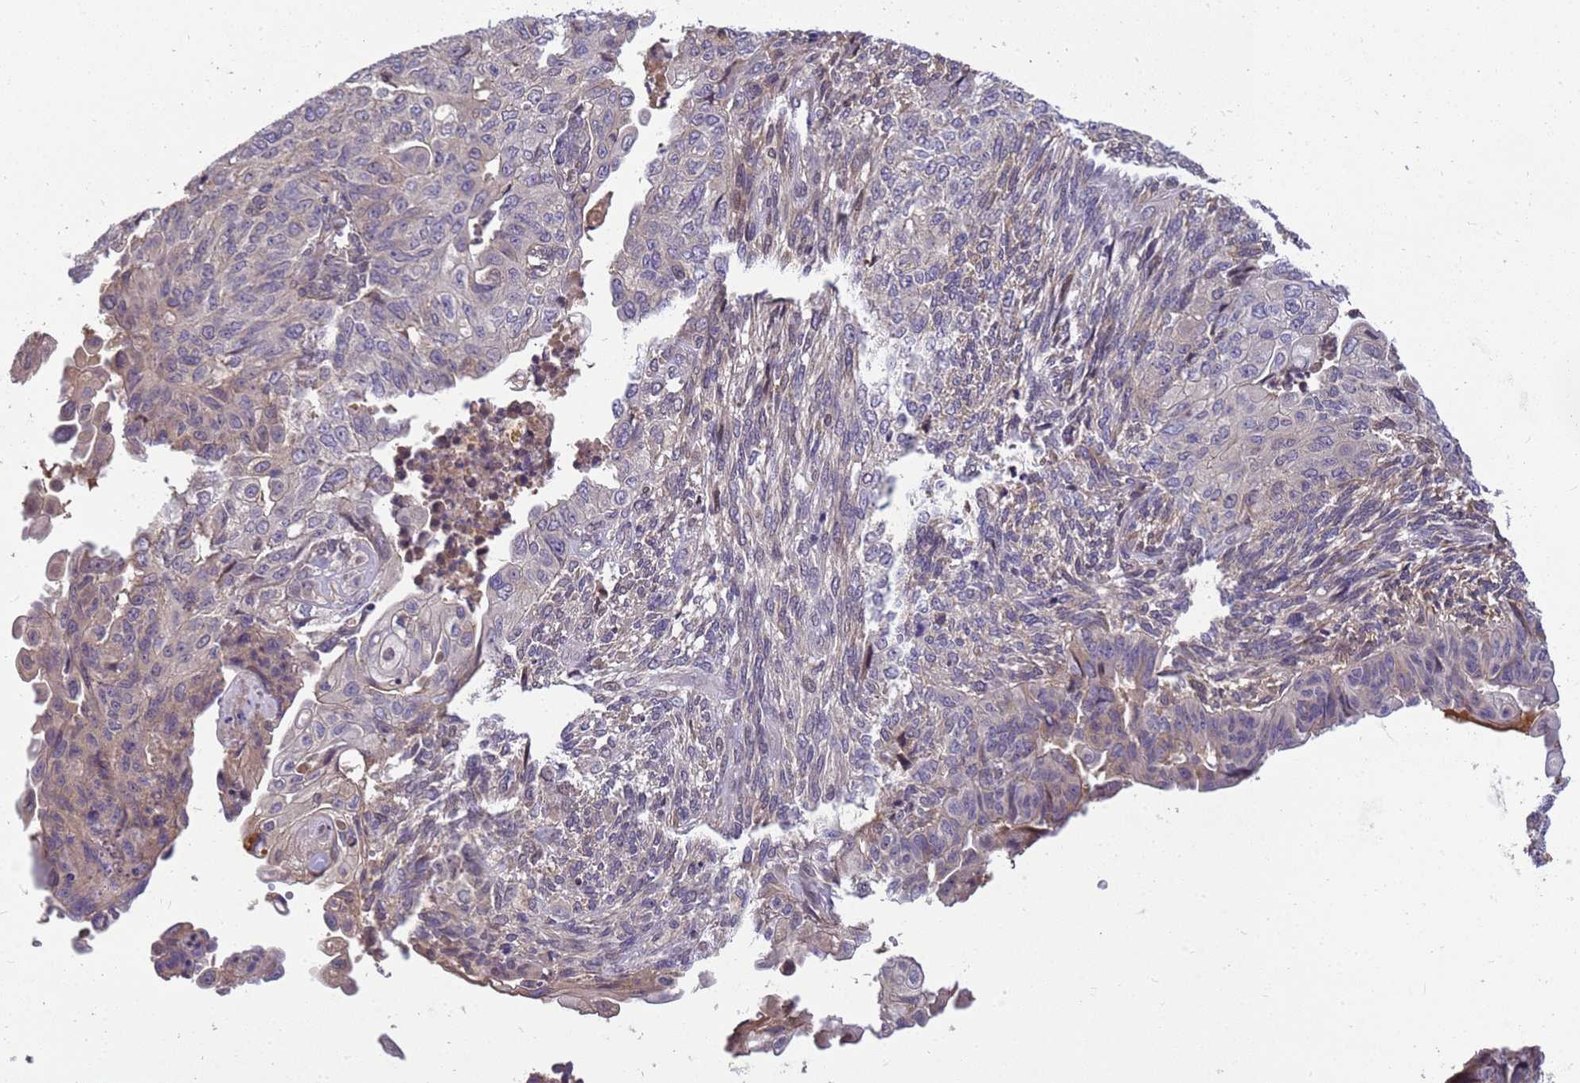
{"staining": {"intensity": "weak", "quantity": "<25%", "location": "cytoplasmic/membranous"}, "tissue": "endometrial cancer", "cell_type": "Tumor cells", "image_type": "cancer", "snomed": [{"axis": "morphology", "description": "Adenocarcinoma, NOS"}, {"axis": "topography", "description": "Endometrium"}], "caption": "DAB immunohistochemical staining of endometrial cancer displays no significant positivity in tumor cells. The staining is performed using DAB (3,3'-diaminobenzidine) brown chromogen with nuclei counter-stained in using hematoxylin.", "gene": "TMEM74B", "patient": {"sex": "female", "age": 32}}